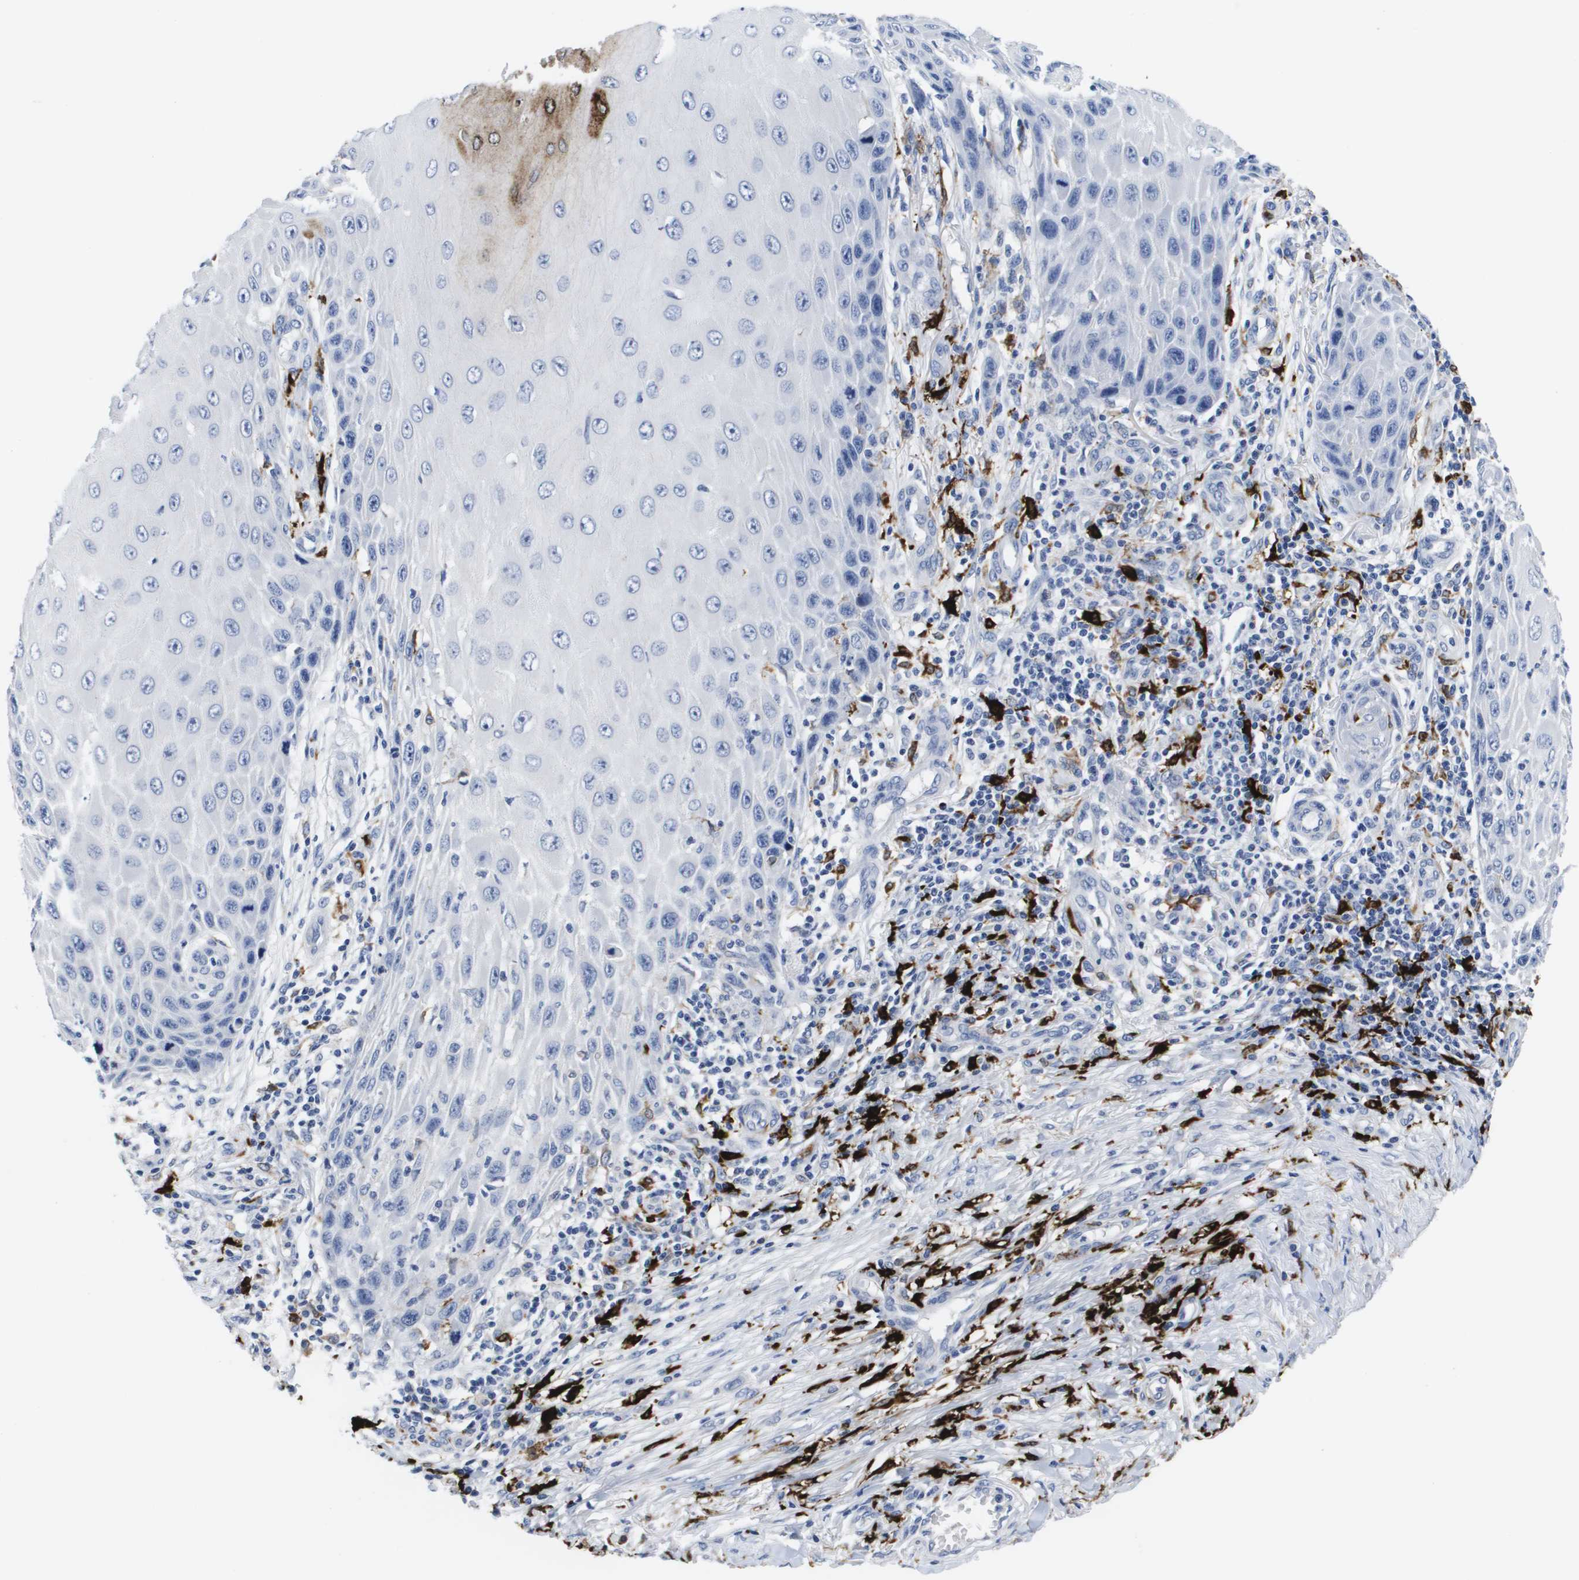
{"staining": {"intensity": "negative", "quantity": "none", "location": "none"}, "tissue": "skin cancer", "cell_type": "Tumor cells", "image_type": "cancer", "snomed": [{"axis": "morphology", "description": "Squamous cell carcinoma, NOS"}, {"axis": "topography", "description": "Skin"}], "caption": "A high-resolution histopathology image shows IHC staining of skin cancer (squamous cell carcinoma), which demonstrates no significant staining in tumor cells.", "gene": "HMOX1", "patient": {"sex": "female", "age": 73}}